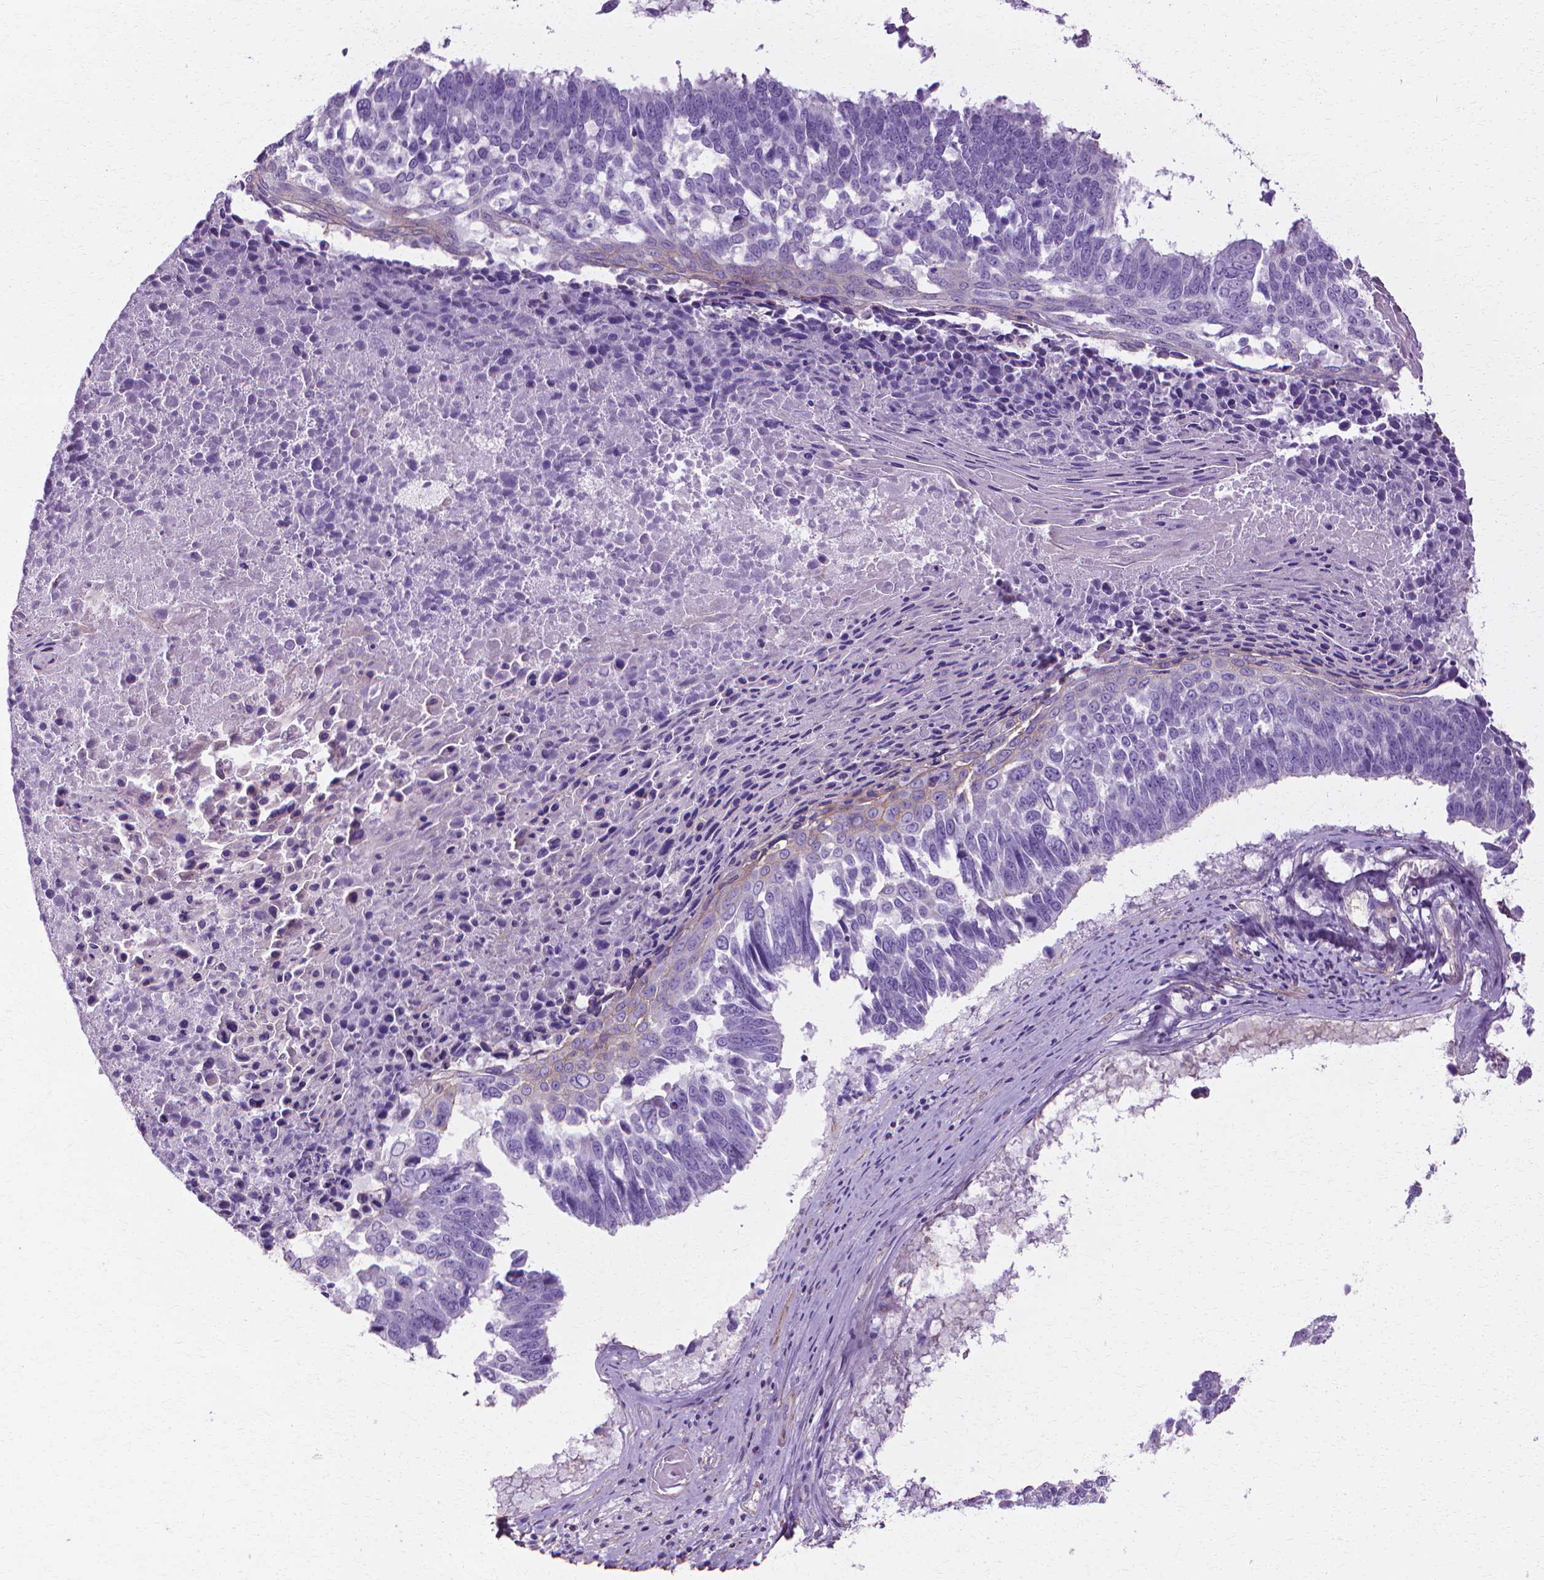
{"staining": {"intensity": "negative", "quantity": "none", "location": "none"}, "tissue": "lung cancer", "cell_type": "Tumor cells", "image_type": "cancer", "snomed": [{"axis": "morphology", "description": "Squamous cell carcinoma, NOS"}, {"axis": "topography", "description": "Lung"}], "caption": "Photomicrograph shows no significant protein positivity in tumor cells of squamous cell carcinoma (lung). The staining was performed using DAB (3,3'-diaminobenzidine) to visualize the protein expression in brown, while the nuclei were stained in blue with hematoxylin (Magnification: 20x).", "gene": "CFAP157", "patient": {"sex": "male", "age": 73}}